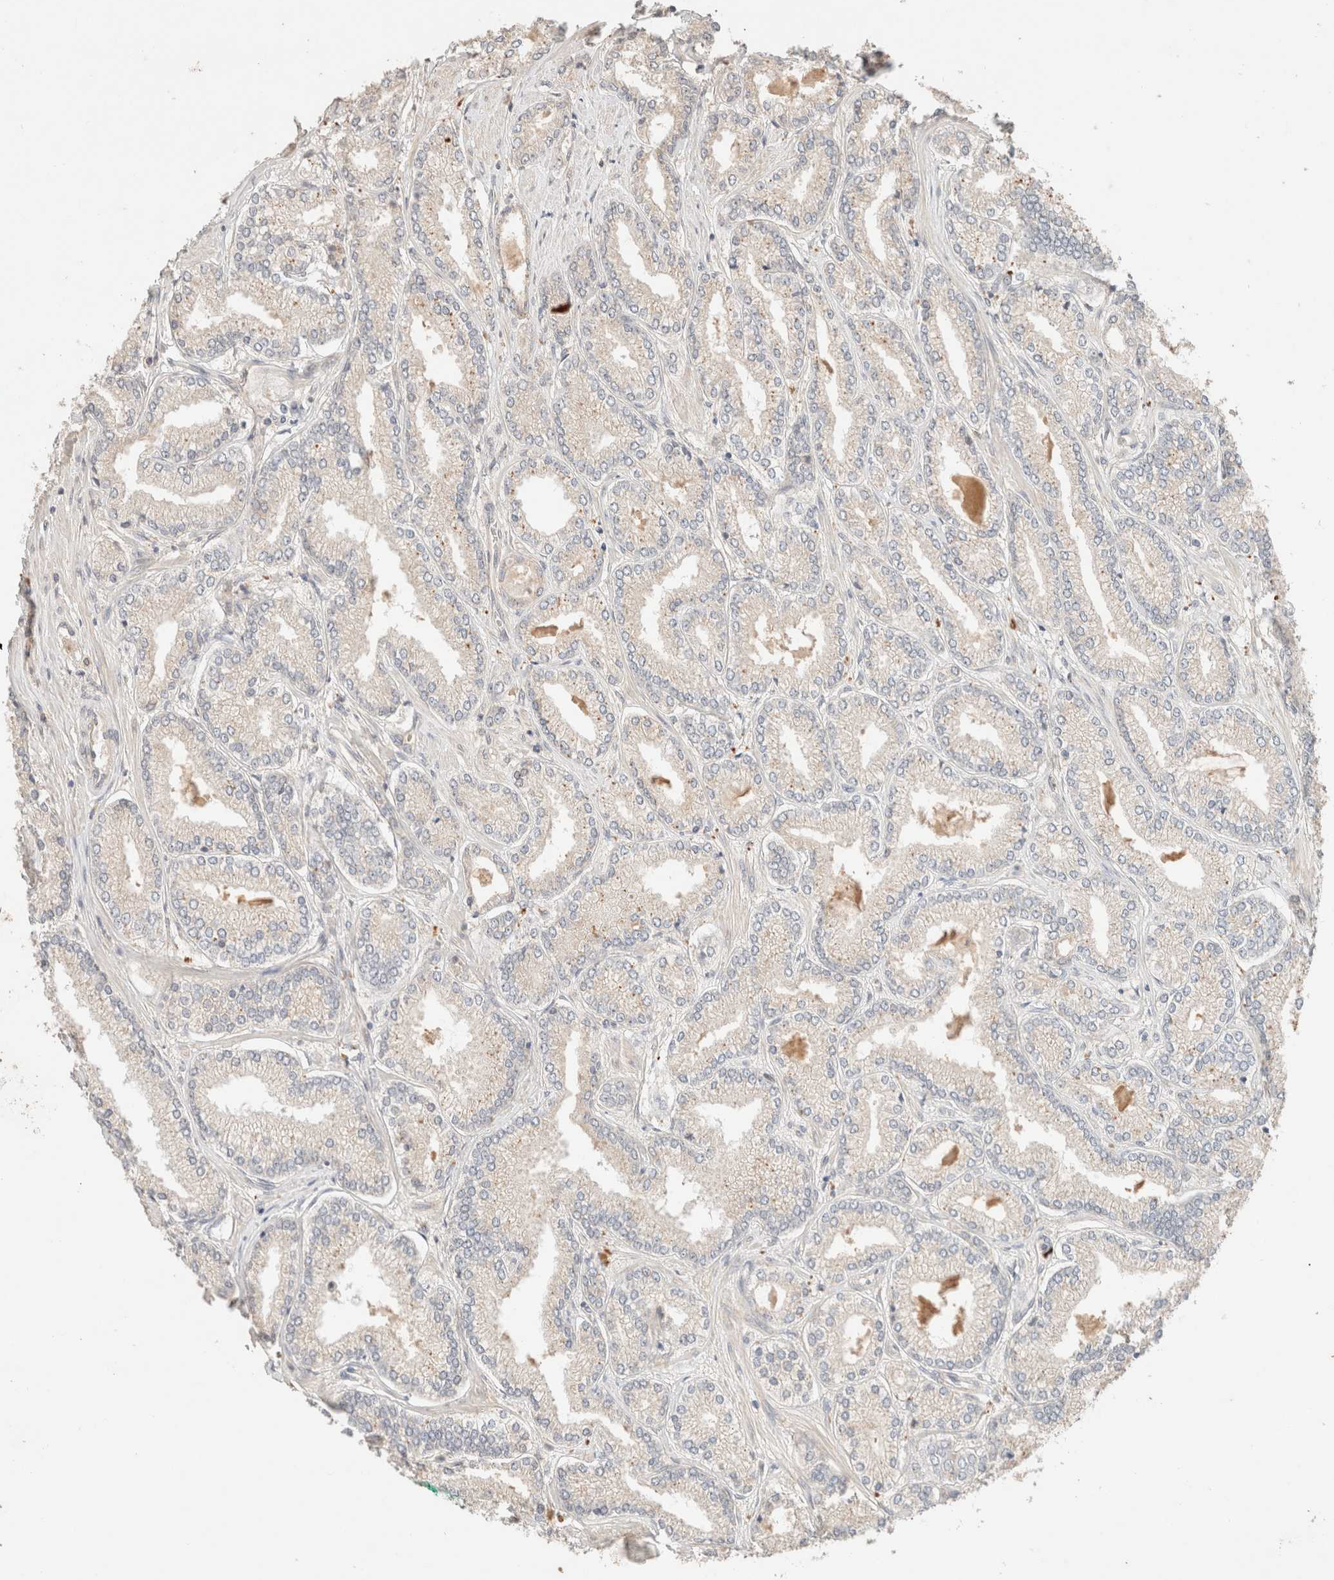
{"staining": {"intensity": "negative", "quantity": "none", "location": "none"}, "tissue": "prostate cancer", "cell_type": "Tumor cells", "image_type": "cancer", "snomed": [{"axis": "morphology", "description": "Adenocarcinoma, Low grade"}, {"axis": "topography", "description": "Prostate"}], "caption": "IHC histopathology image of prostate cancer stained for a protein (brown), which exhibits no positivity in tumor cells. Nuclei are stained in blue.", "gene": "SARM1", "patient": {"sex": "male", "age": 62}}